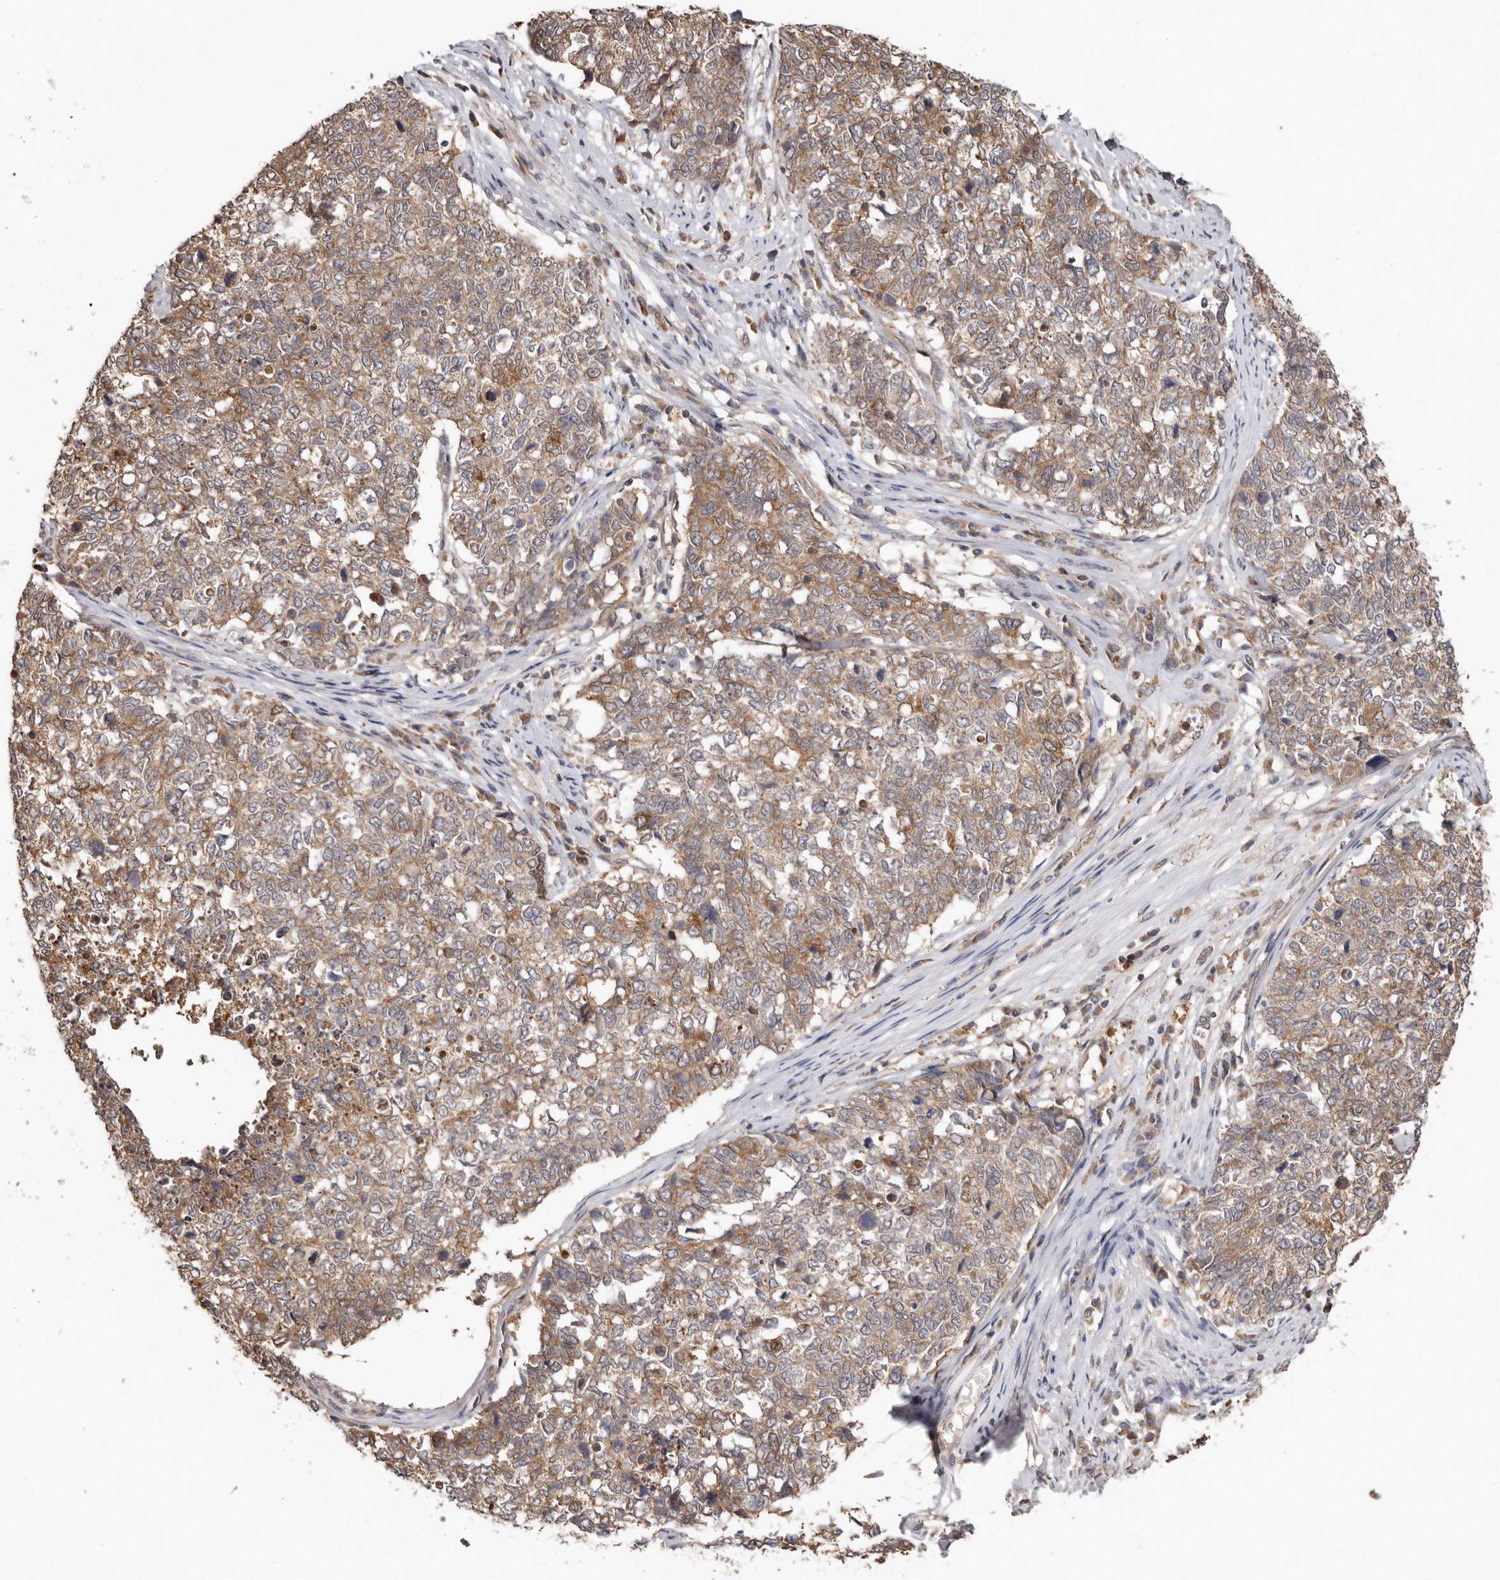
{"staining": {"intensity": "moderate", "quantity": ">75%", "location": "cytoplasmic/membranous"}, "tissue": "cervical cancer", "cell_type": "Tumor cells", "image_type": "cancer", "snomed": [{"axis": "morphology", "description": "Squamous cell carcinoma, NOS"}, {"axis": "topography", "description": "Cervix"}], "caption": "Squamous cell carcinoma (cervical) tissue shows moderate cytoplasmic/membranous staining in approximately >75% of tumor cells", "gene": "RSPO2", "patient": {"sex": "female", "age": 63}}